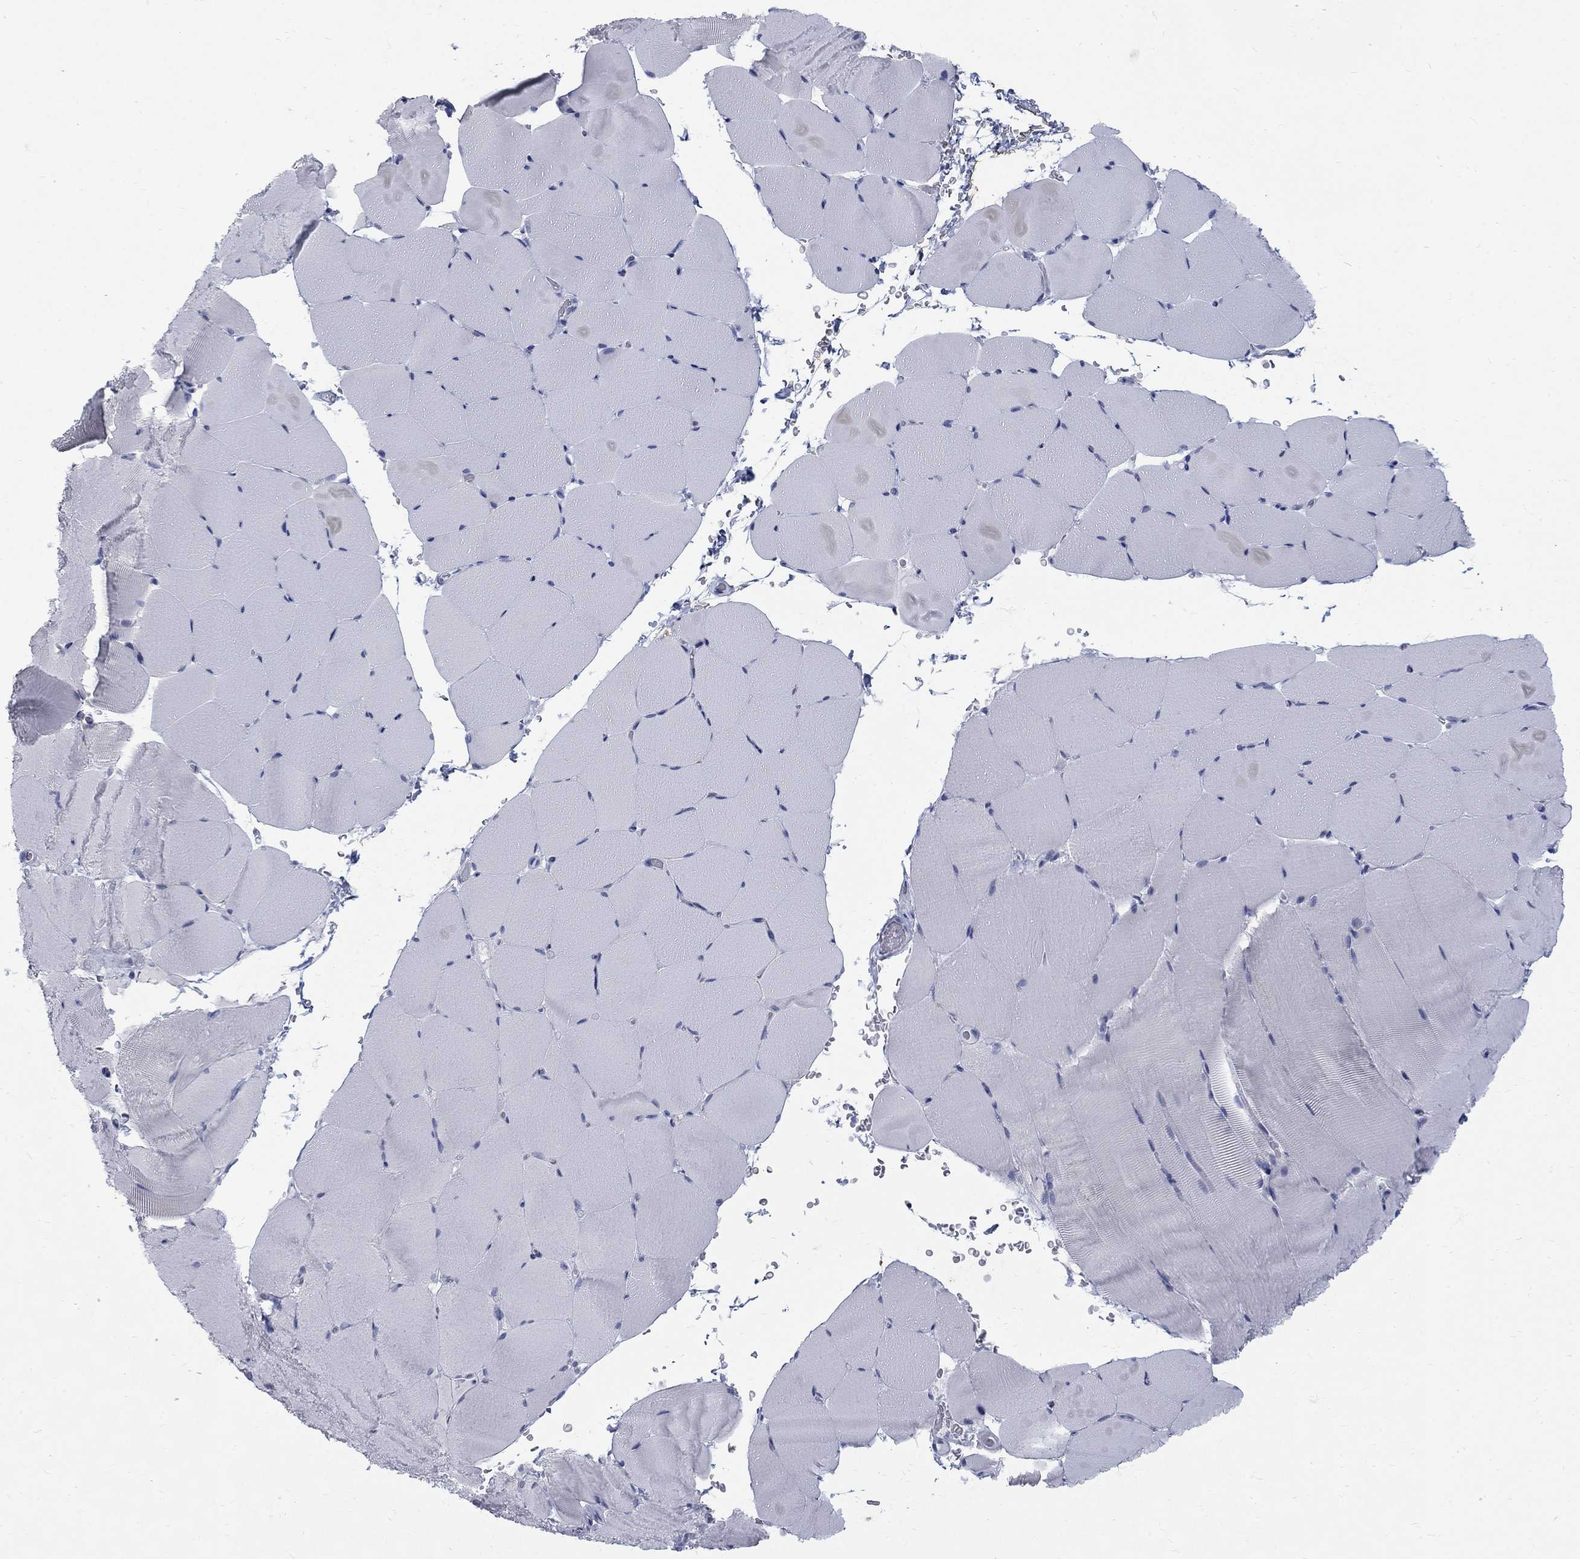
{"staining": {"intensity": "negative", "quantity": "none", "location": "none"}, "tissue": "skeletal muscle", "cell_type": "Myocytes", "image_type": "normal", "snomed": [{"axis": "morphology", "description": "Normal tissue, NOS"}, {"axis": "topography", "description": "Skeletal muscle"}], "caption": "IHC photomicrograph of unremarkable human skeletal muscle stained for a protein (brown), which exhibits no positivity in myocytes. (DAB (3,3'-diaminobenzidine) immunohistochemistry (IHC) visualized using brightfield microscopy, high magnification).", "gene": "RFTN2", "patient": {"sex": "female", "age": 37}}